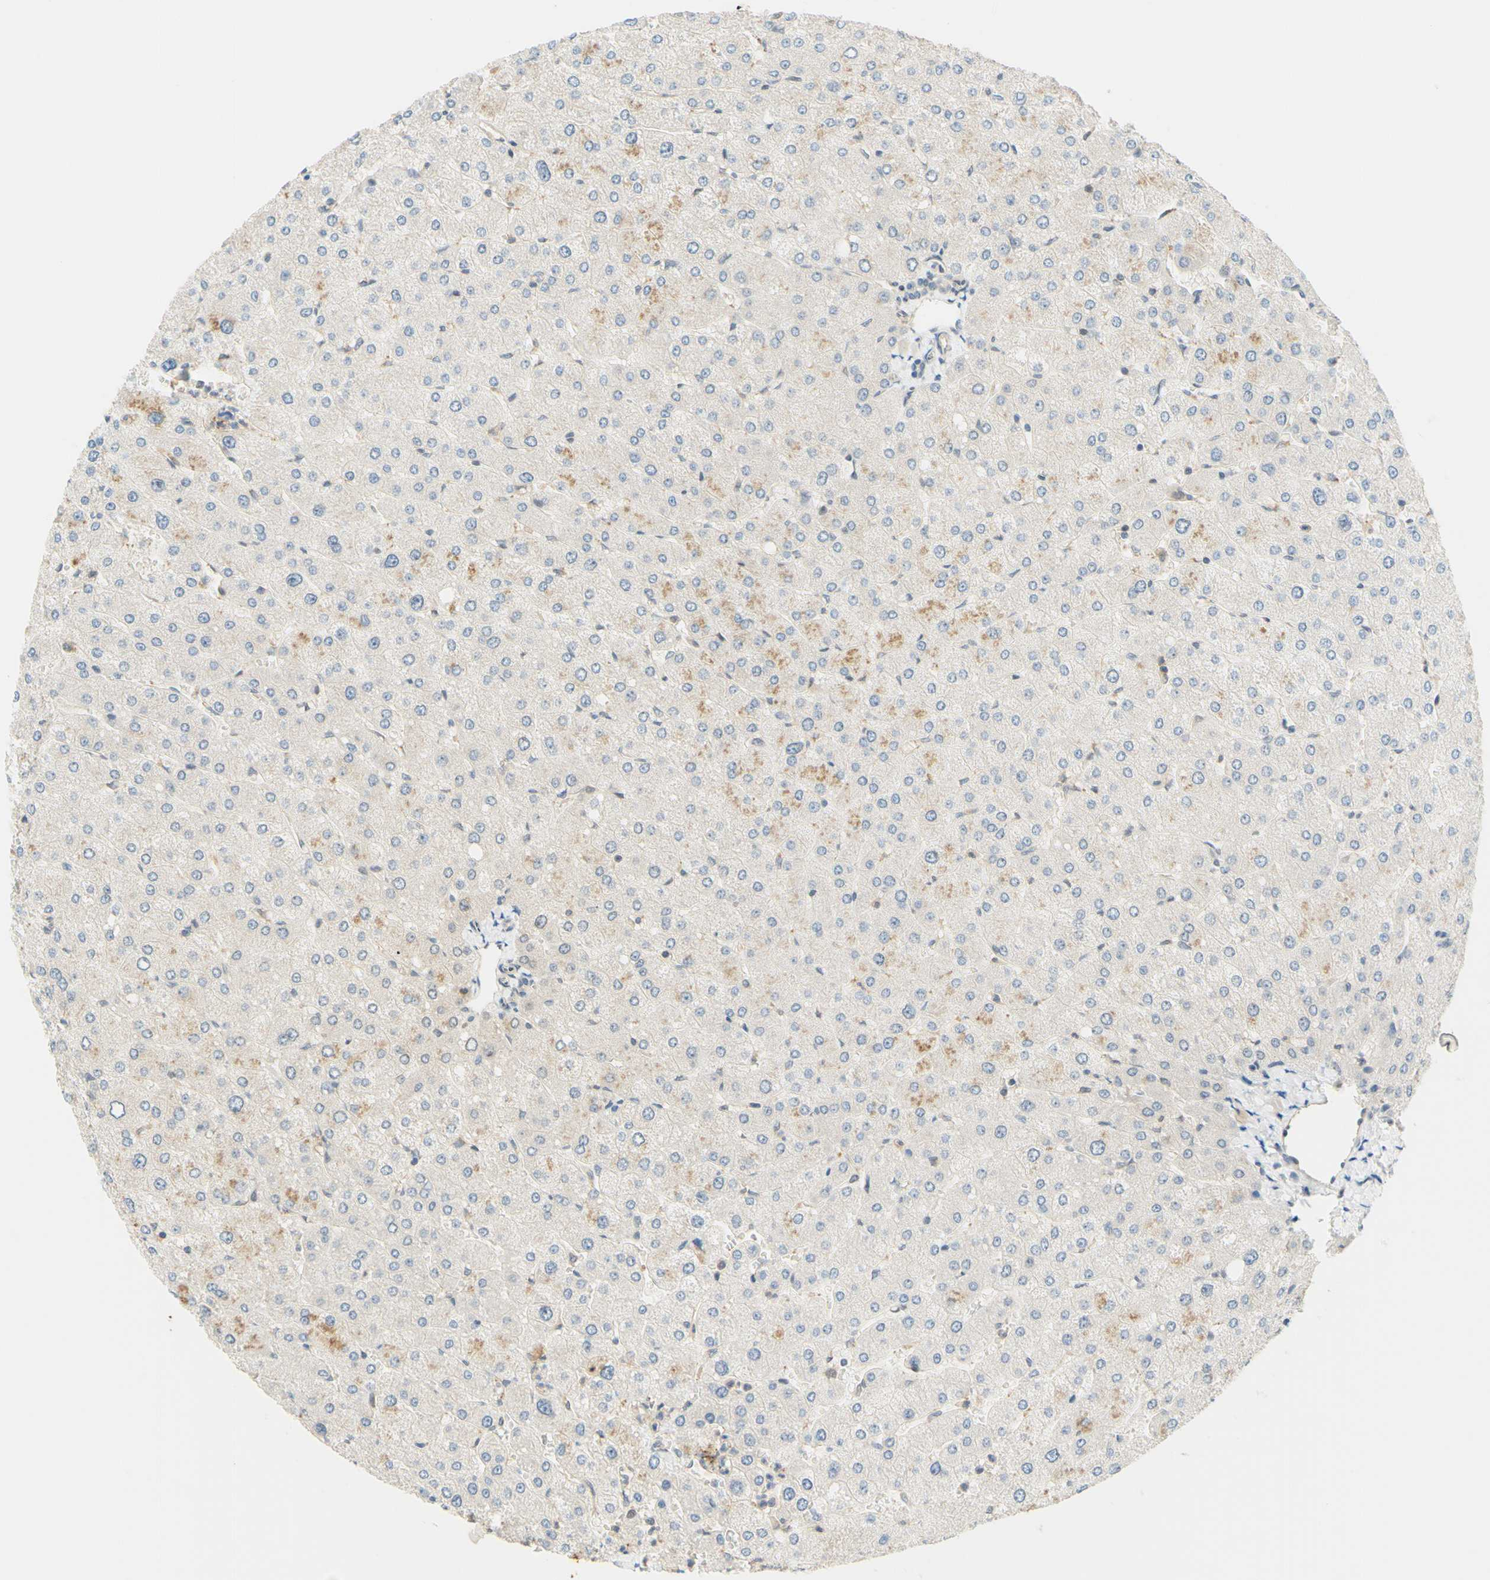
{"staining": {"intensity": "negative", "quantity": "none", "location": "none"}, "tissue": "liver", "cell_type": "Cholangiocytes", "image_type": "normal", "snomed": [{"axis": "morphology", "description": "Normal tissue, NOS"}, {"axis": "topography", "description": "Liver"}], "caption": "The micrograph displays no staining of cholangiocytes in benign liver. (Stains: DAB immunohistochemistry (IHC) with hematoxylin counter stain, Microscopy: brightfield microscopy at high magnification).", "gene": "C2CD2L", "patient": {"sex": "male", "age": 55}}